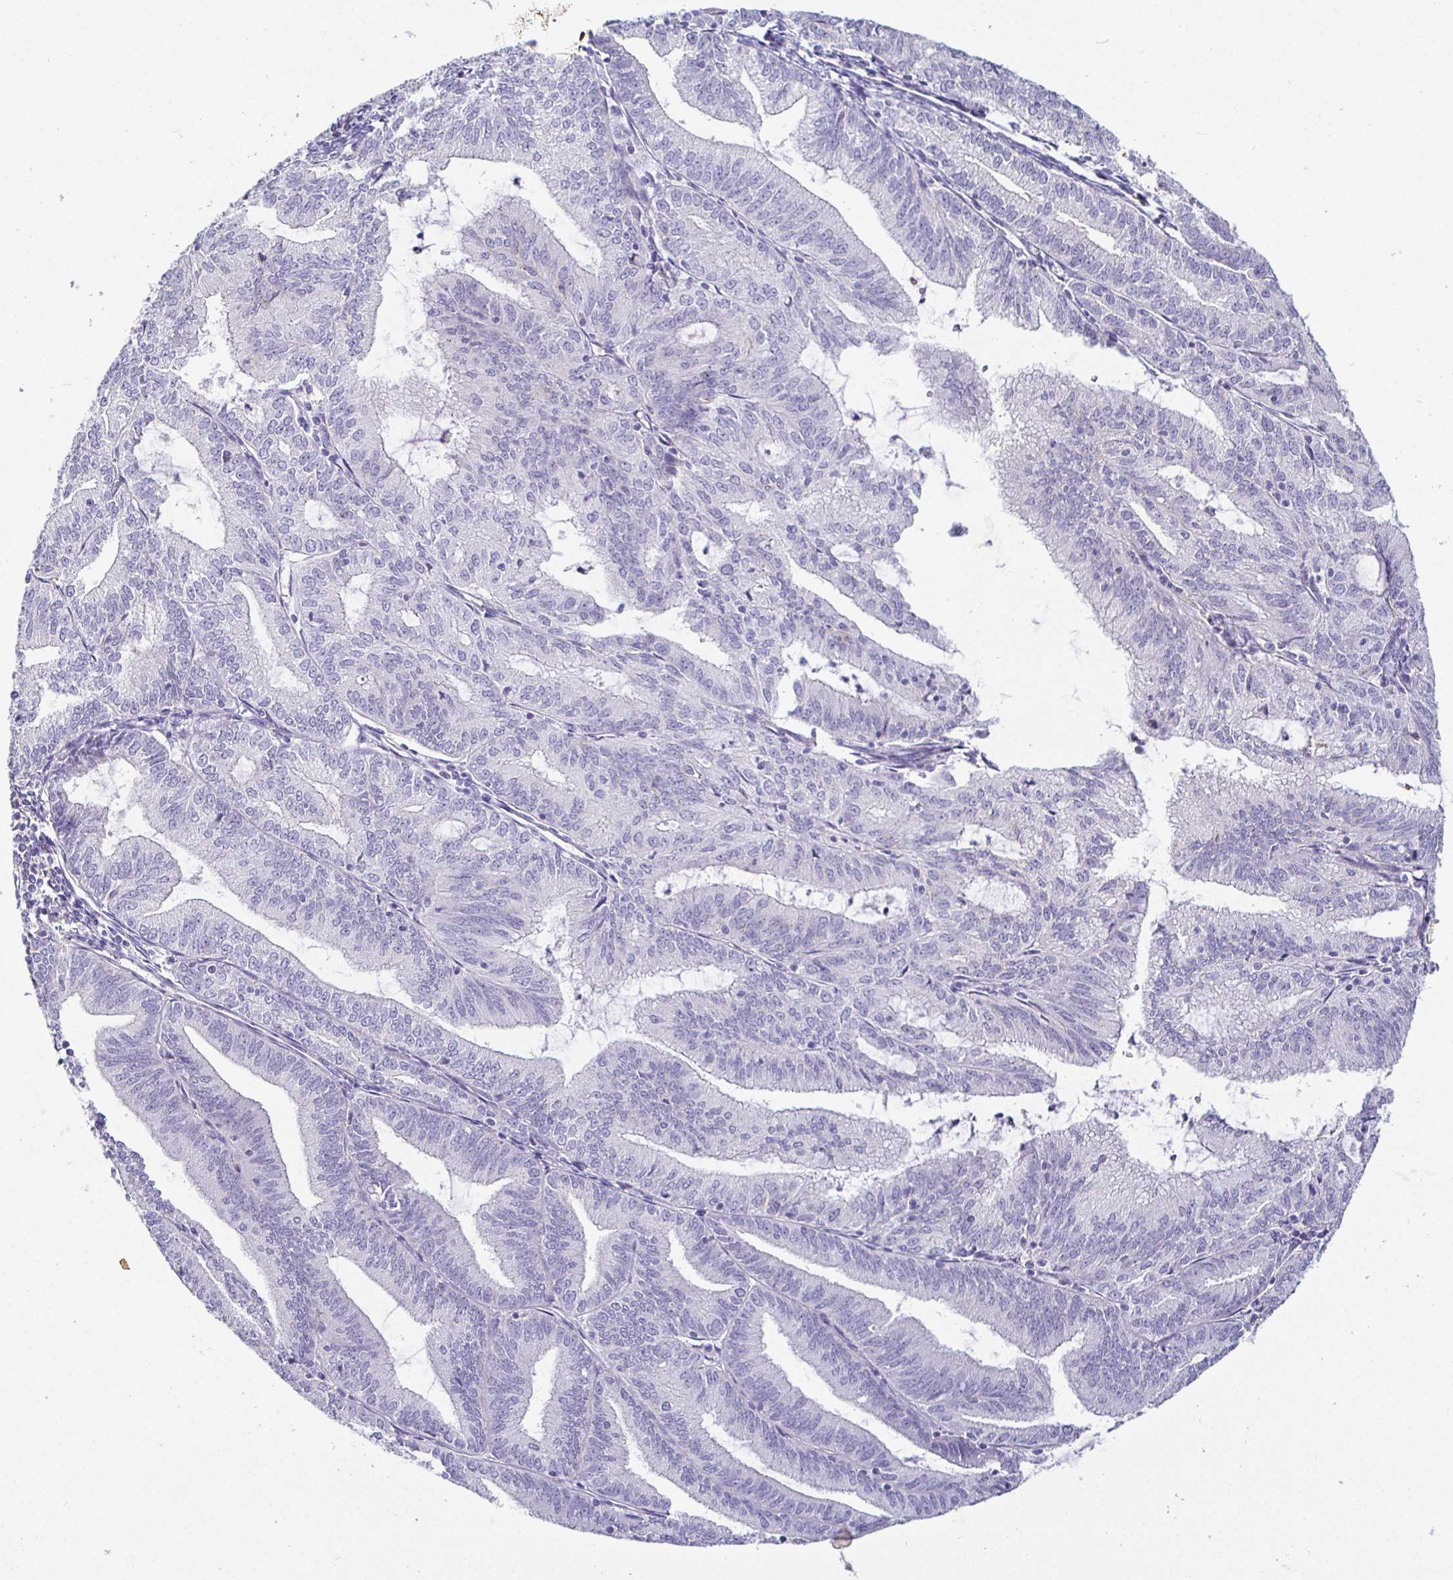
{"staining": {"intensity": "negative", "quantity": "none", "location": "none"}, "tissue": "endometrial cancer", "cell_type": "Tumor cells", "image_type": "cancer", "snomed": [{"axis": "morphology", "description": "Adenocarcinoma, NOS"}, {"axis": "topography", "description": "Endometrium"}], "caption": "Tumor cells show no significant expression in endometrial adenocarcinoma. (Brightfield microscopy of DAB (3,3'-diaminobenzidine) IHC at high magnification).", "gene": "SIRPA", "patient": {"sex": "female", "age": 70}}